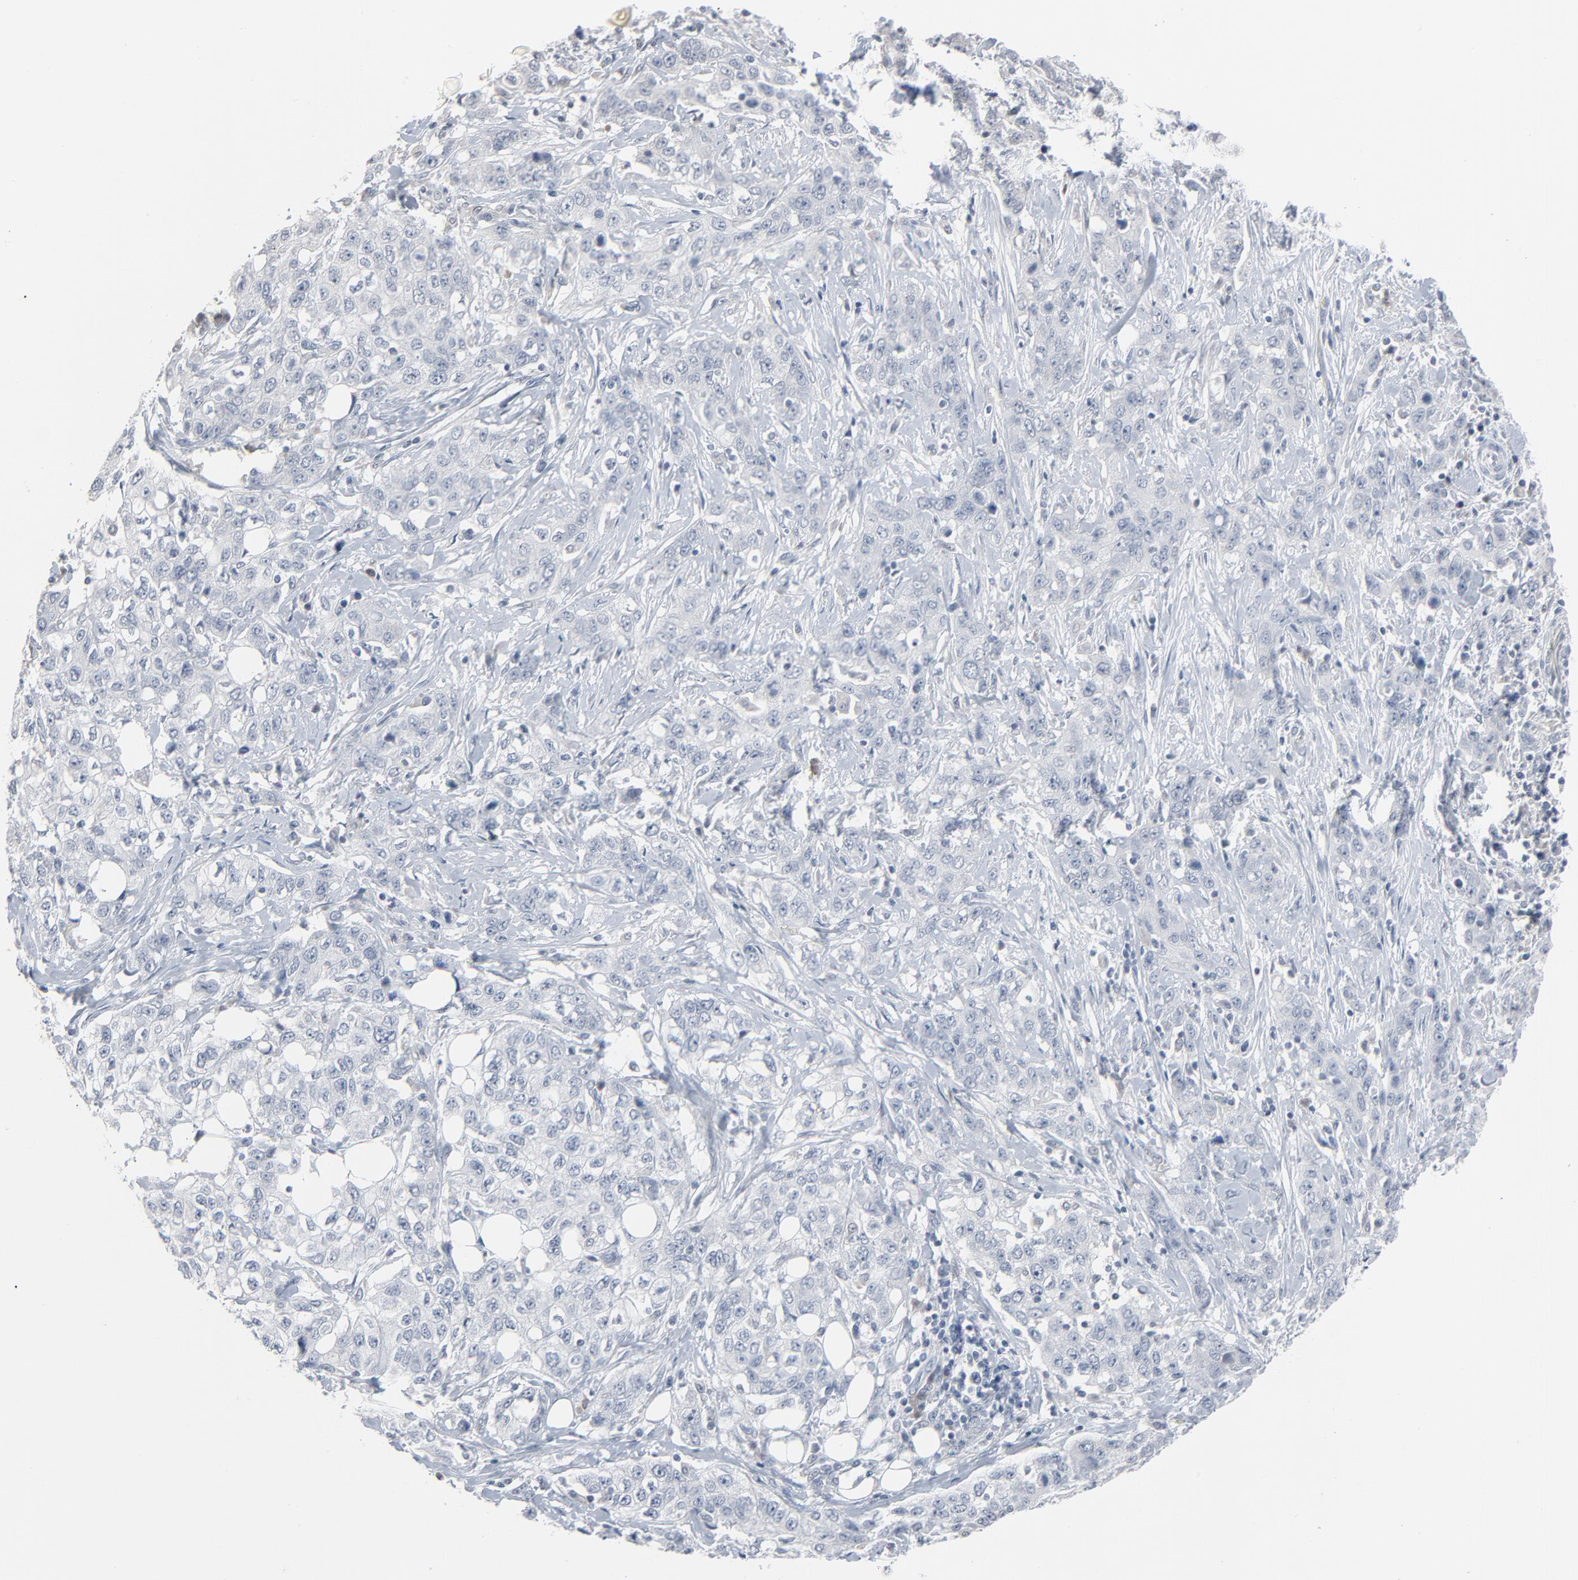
{"staining": {"intensity": "negative", "quantity": "none", "location": "none"}, "tissue": "stomach cancer", "cell_type": "Tumor cells", "image_type": "cancer", "snomed": [{"axis": "morphology", "description": "Adenocarcinoma, NOS"}, {"axis": "topography", "description": "Stomach"}], "caption": "Immunohistochemistry photomicrograph of human stomach adenocarcinoma stained for a protein (brown), which reveals no positivity in tumor cells.", "gene": "SAGE1", "patient": {"sex": "male", "age": 48}}